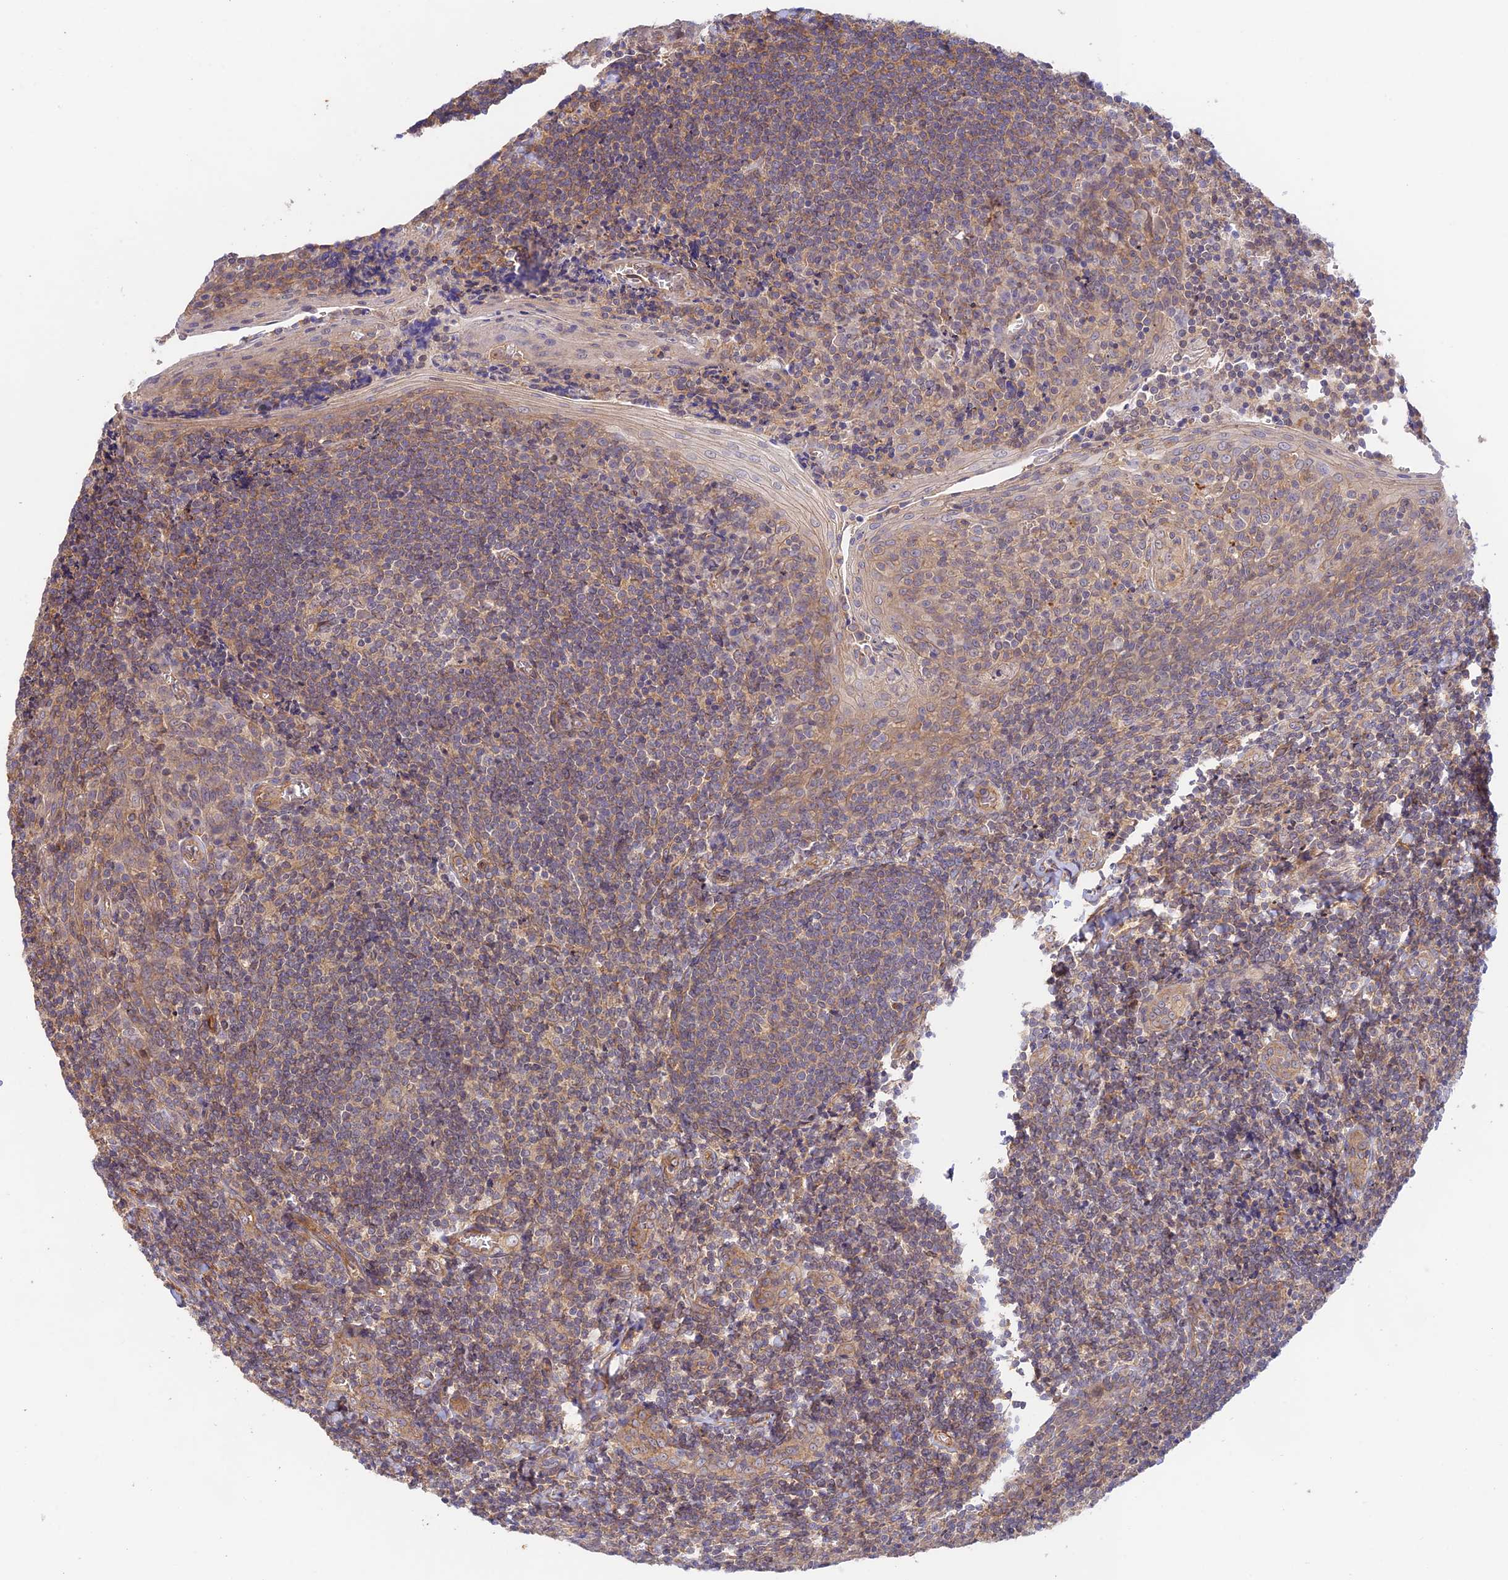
{"staining": {"intensity": "moderate", "quantity": "25%-75%", "location": "cytoplasmic/membranous"}, "tissue": "tonsil", "cell_type": "Germinal center cells", "image_type": "normal", "snomed": [{"axis": "morphology", "description": "Normal tissue, NOS"}, {"axis": "topography", "description": "Tonsil"}], "caption": "Immunohistochemical staining of normal tonsil shows medium levels of moderate cytoplasmic/membranous staining in about 25%-75% of germinal center cells.", "gene": "MYO9A", "patient": {"sex": "male", "age": 27}}